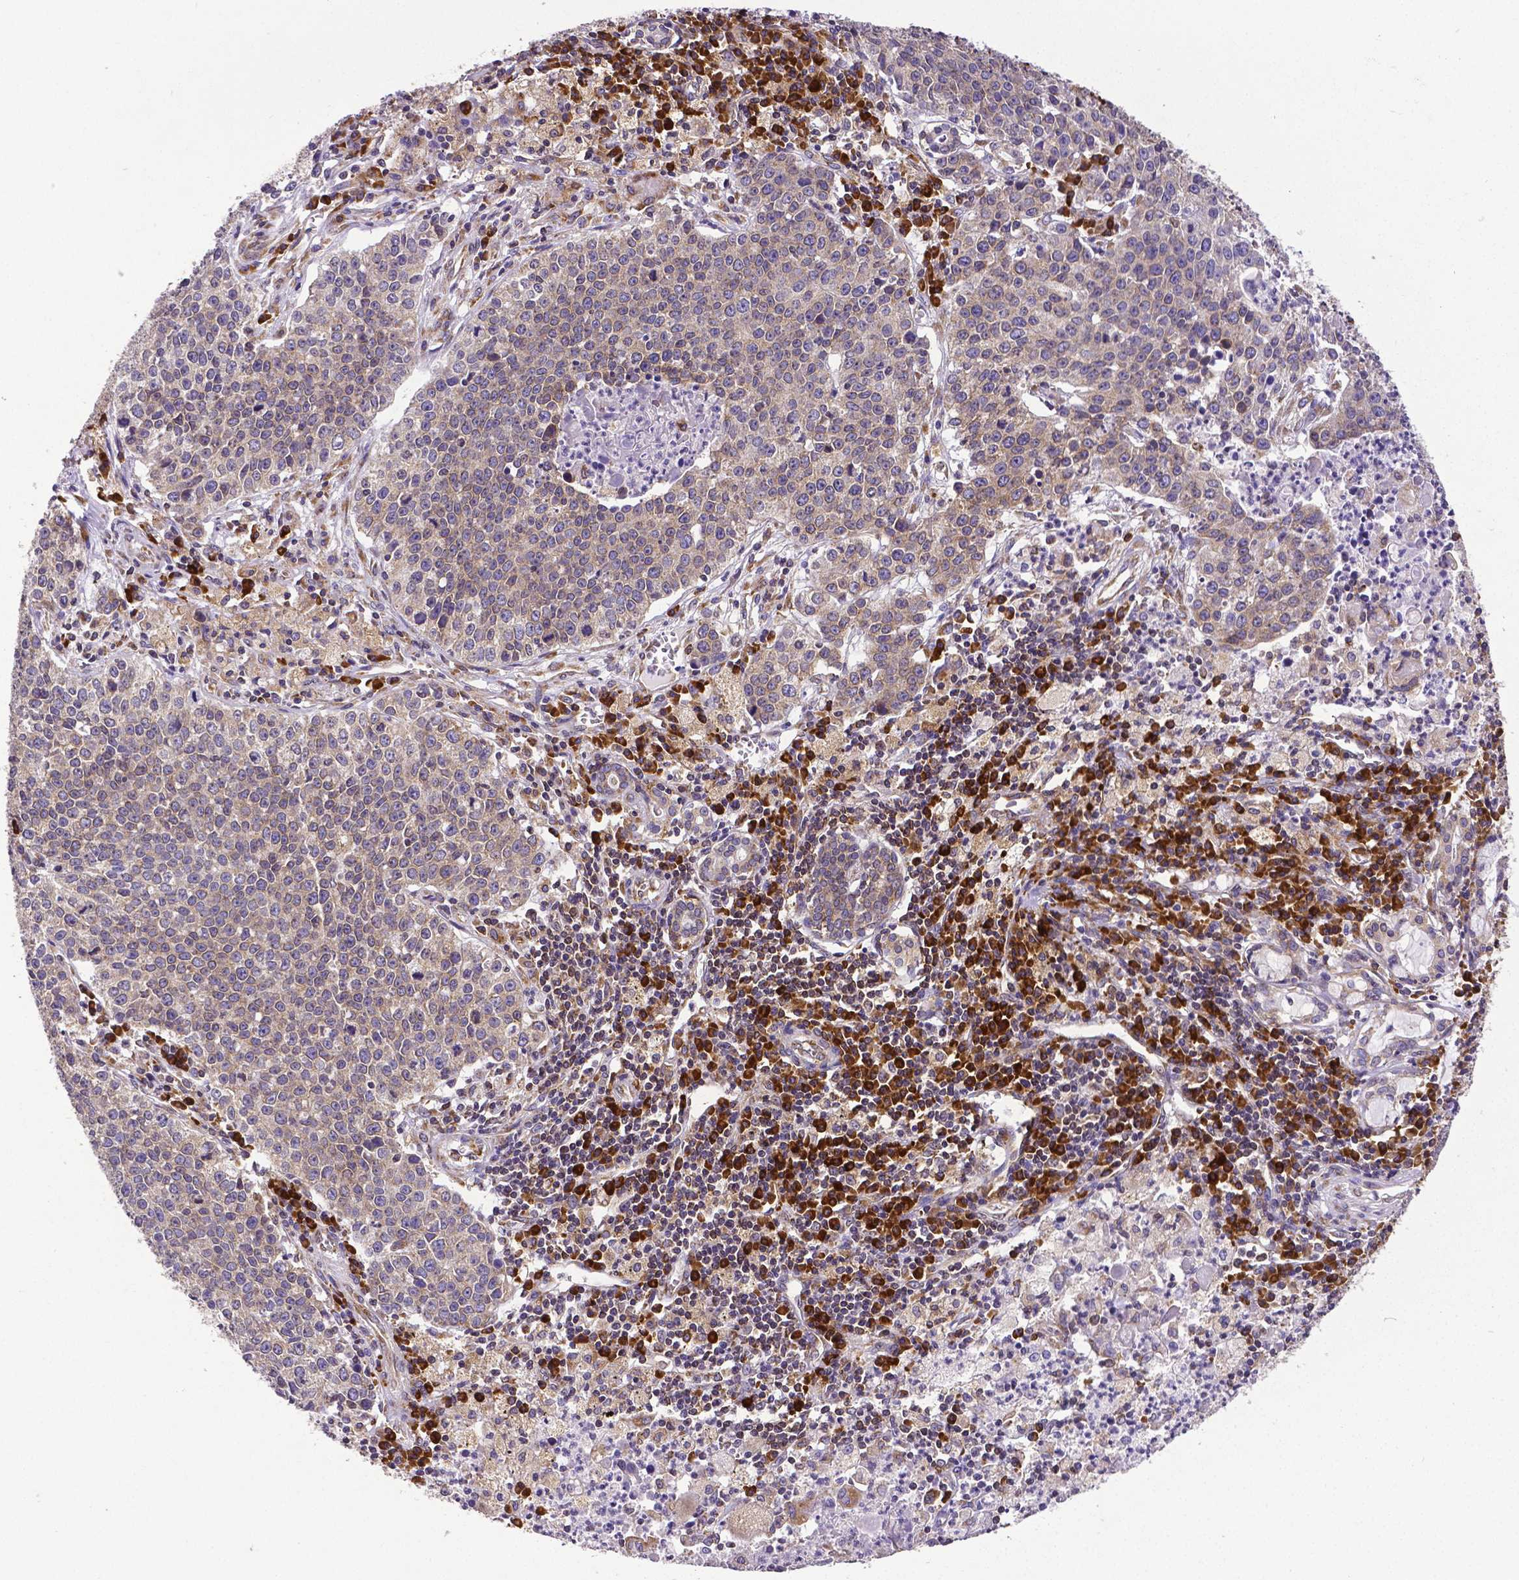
{"staining": {"intensity": "weak", "quantity": "25%-75%", "location": "cytoplasmic/membranous"}, "tissue": "lung cancer", "cell_type": "Tumor cells", "image_type": "cancer", "snomed": [{"axis": "morphology", "description": "Squamous cell carcinoma, NOS"}, {"axis": "morphology", "description": "Squamous cell carcinoma, metastatic, NOS"}, {"axis": "topography", "description": "Lung"}, {"axis": "topography", "description": "Pleura, NOS"}], "caption": "Weak cytoplasmic/membranous expression is present in approximately 25%-75% of tumor cells in lung cancer (metastatic squamous cell carcinoma).", "gene": "MTDH", "patient": {"sex": "male", "age": 72}}